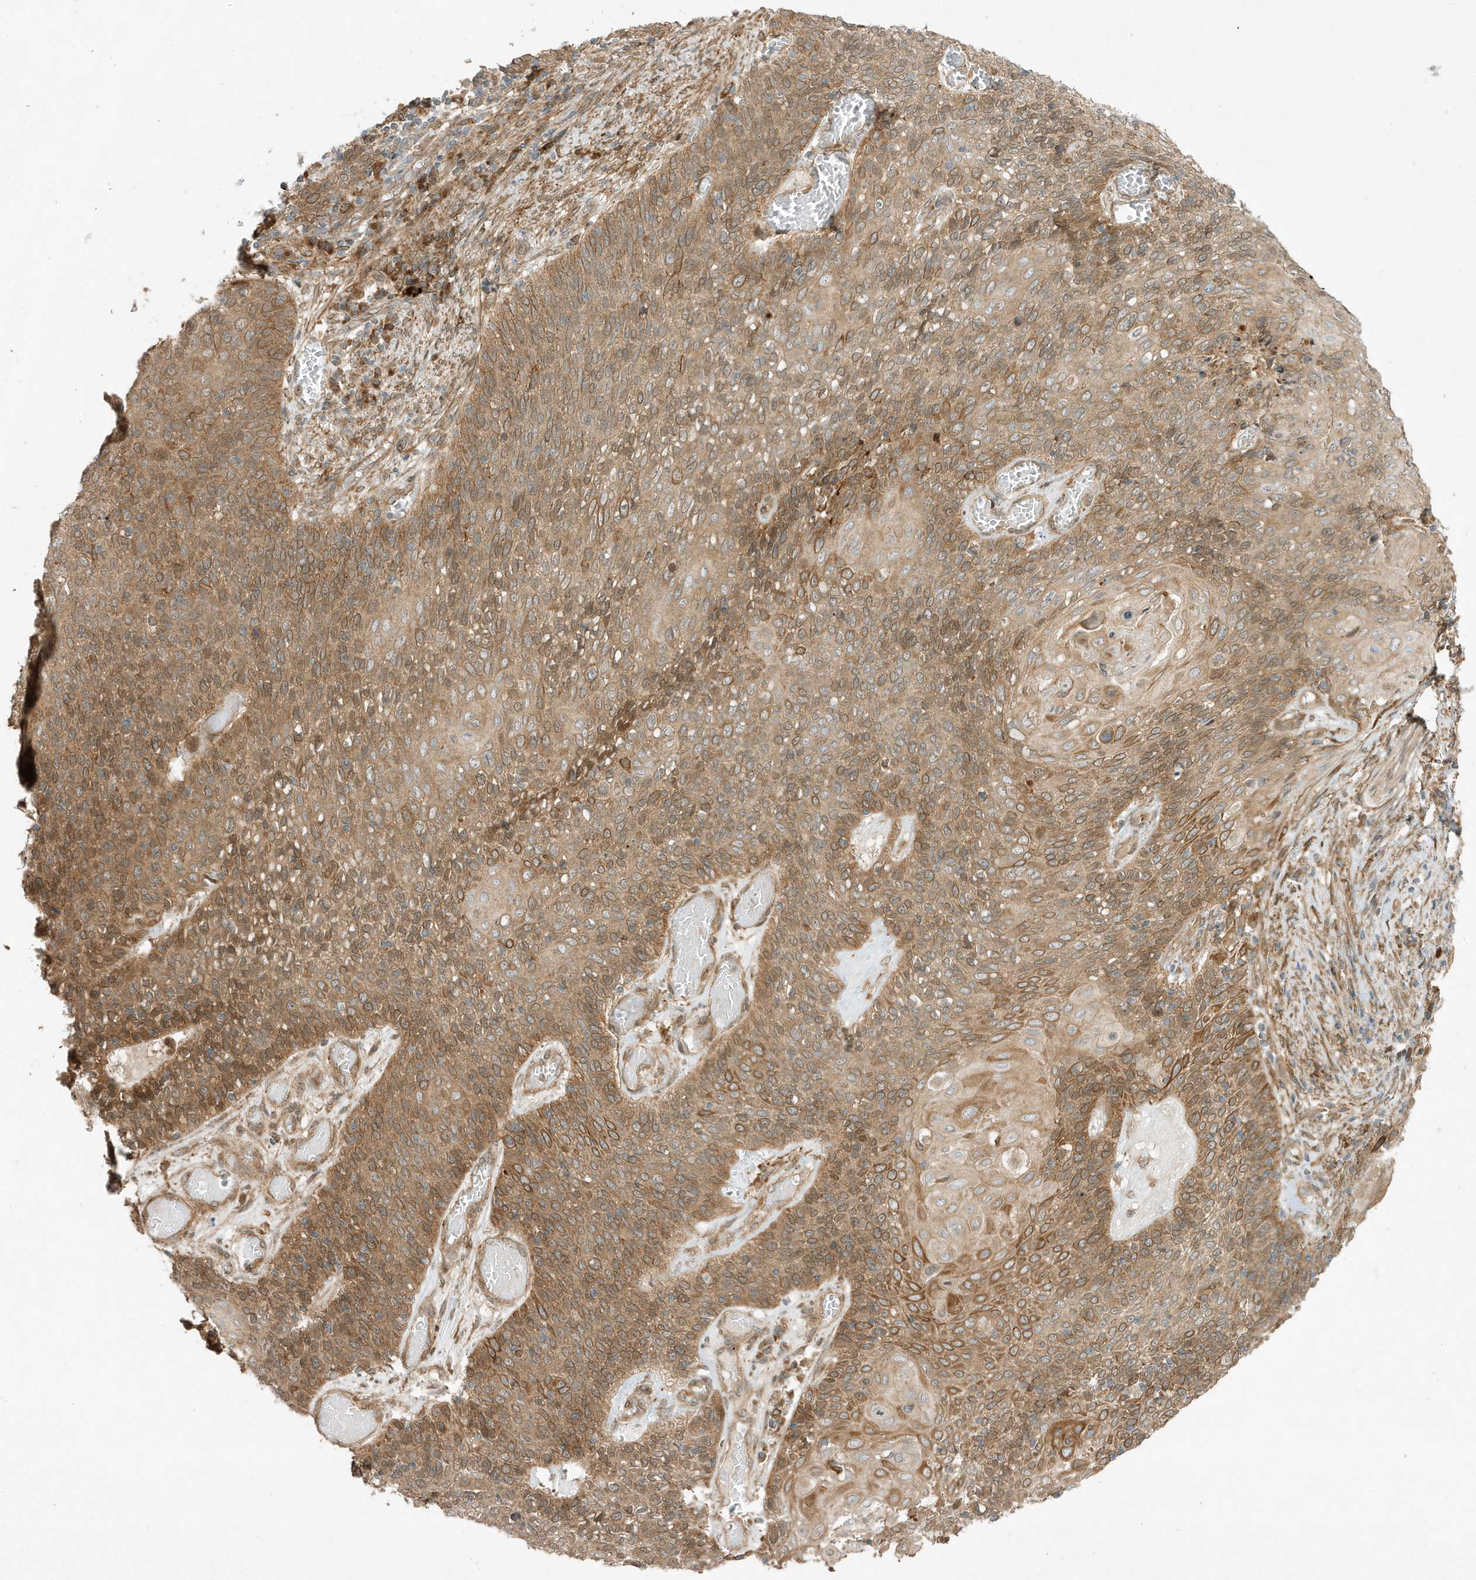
{"staining": {"intensity": "moderate", "quantity": ">75%", "location": "cytoplasmic/membranous"}, "tissue": "cervical cancer", "cell_type": "Tumor cells", "image_type": "cancer", "snomed": [{"axis": "morphology", "description": "Squamous cell carcinoma, NOS"}, {"axis": "topography", "description": "Cervix"}], "caption": "Immunohistochemistry (IHC) staining of cervical cancer (squamous cell carcinoma), which shows medium levels of moderate cytoplasmic/membranous expression in about >75% of tumor cells indicating moderate cytoplasmic/membranous protein positivity. The staining was performed using DAB (3,3'-diaminobenzidine) (brown) for protein detection and nuclei were counterstained in hematoxylin (blue).", "gene": "SCARF2", "patient": {"sex": "female", "age": 39}}